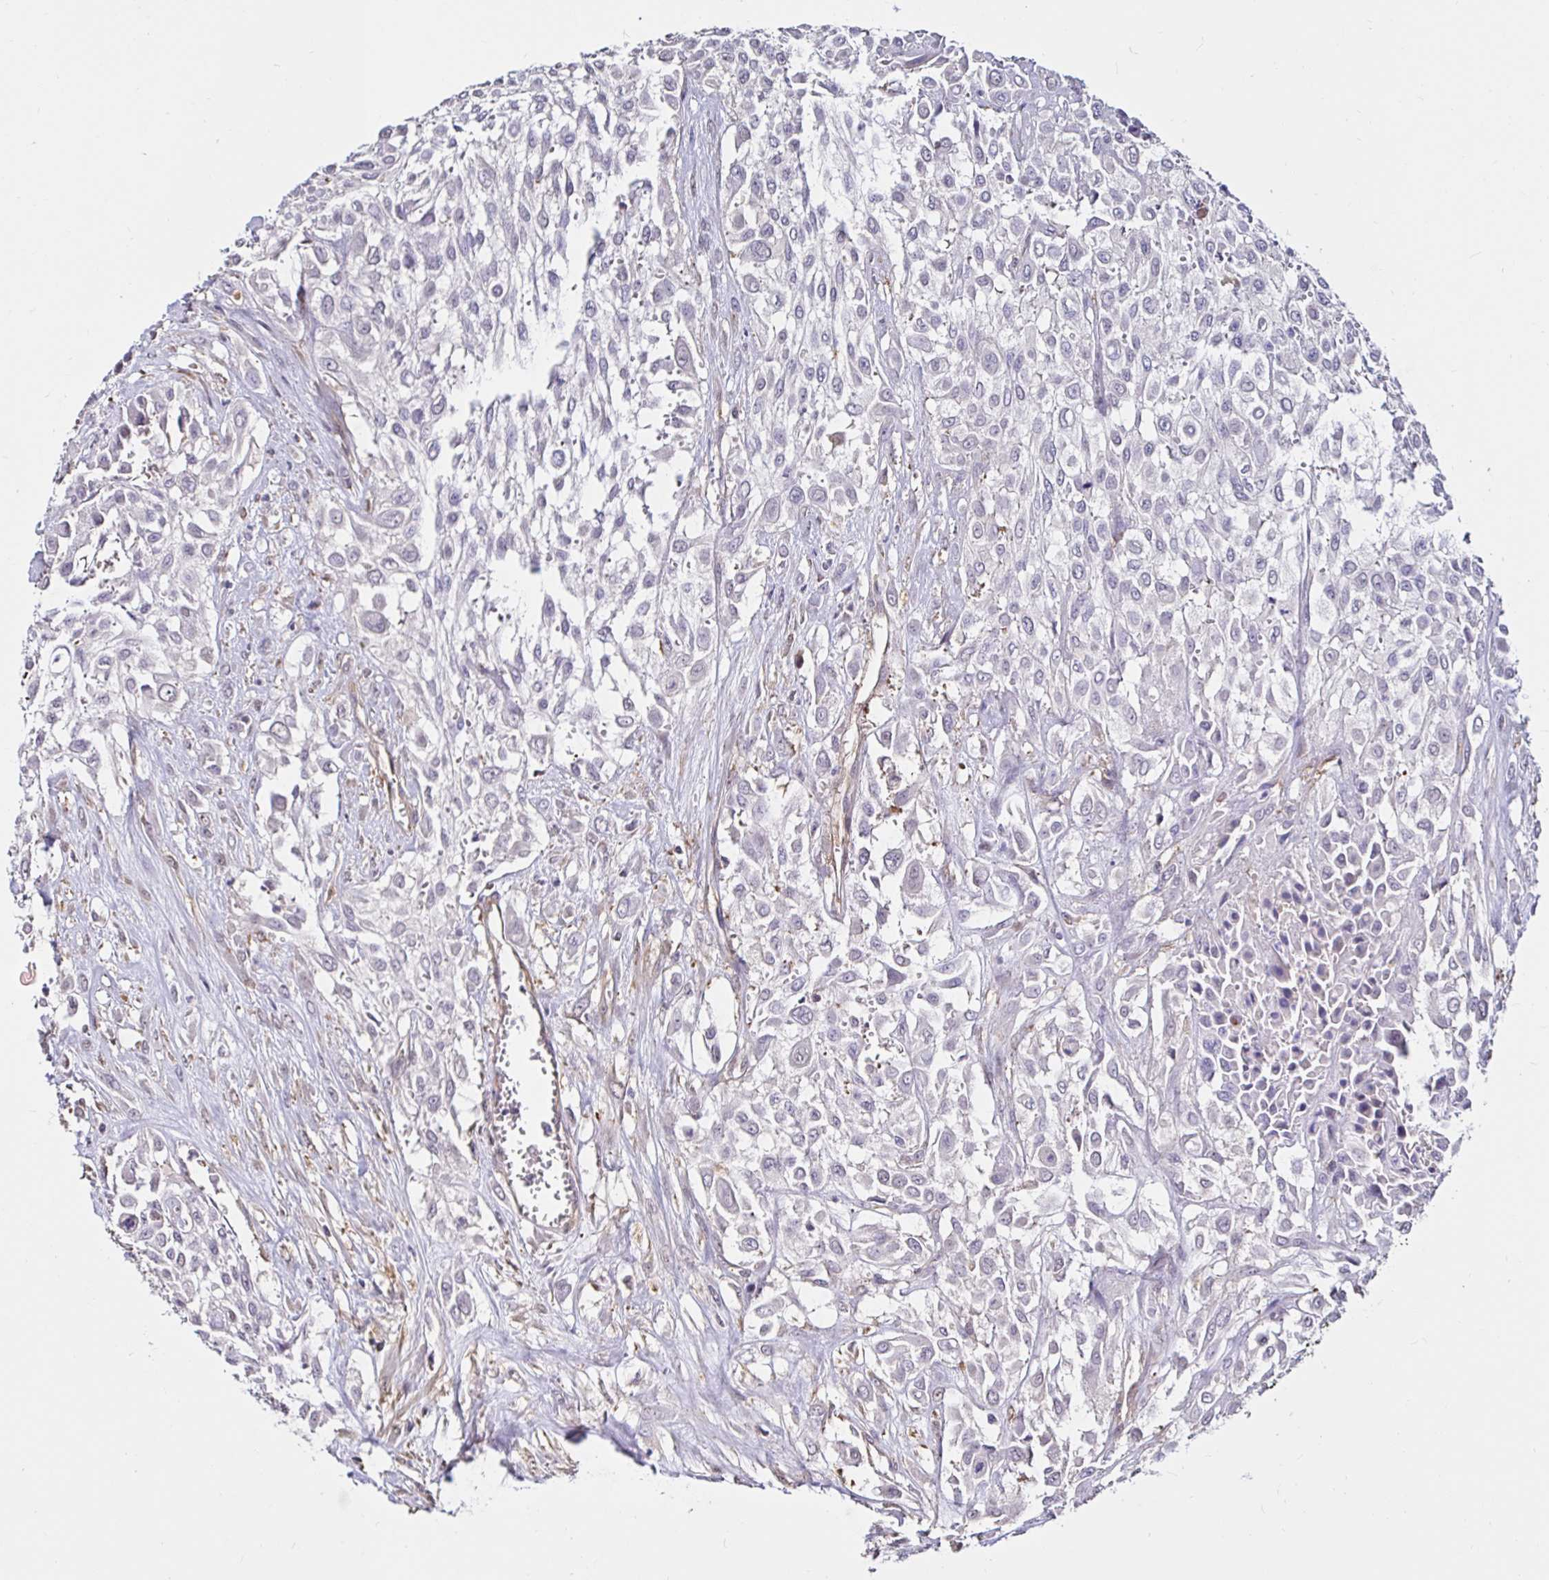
{"staining": {"intensity": "negative", "quantity": "none", "location": "none"}, "tissue": "urothelial cancer", "cell_type": "Tumor cells", "image_type": "cancer", "snomed": [{"axis": "morphology", "description": "Urothelial carcinoma, High grade"}, {"axis": "topography", "description": "Urinary bladder"}], "caption": "Image shows no protein expression in tumor cells of high-grade urothelial carcinoma tissue.", "gene": "RSRP1", "patient": {"sex": "male", "age": 57}}